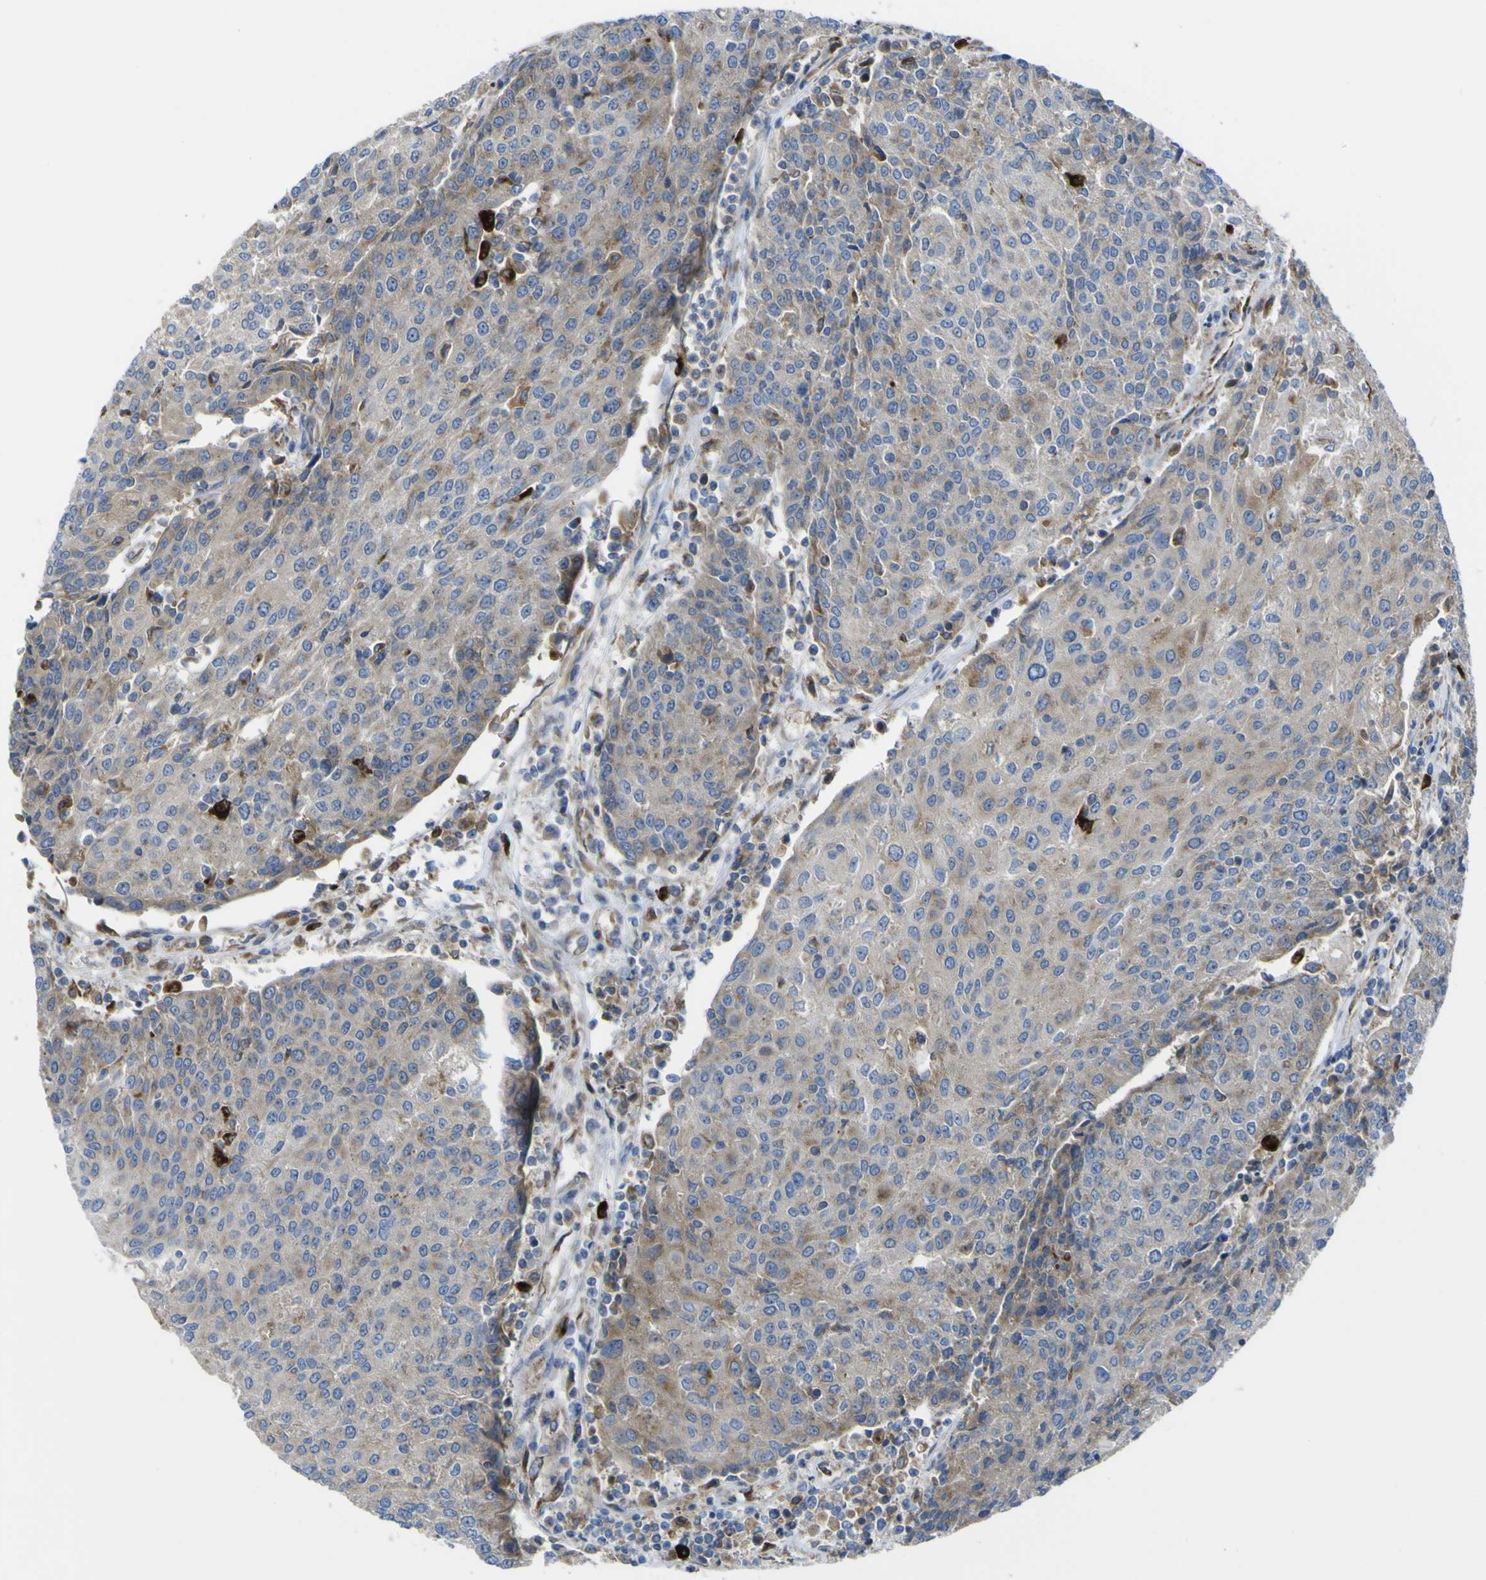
{"staining": {"intensity": "weak", "quantity": ">75%", "location": "cytoplasmic/membranous"}, "tissue": "urothelial cancer", "cell_type": "Tumor cells", "image_type": "cancer", "snomed": [{"axis": "morphology", "description": "Urothelial carcinoma, High grade"}, {"axis": "topography", "description": "Urinary bladder"}], "caption": "Human urothelial carcinoma (high-grade) stained for a protein (brown) shows weak cytoplasmic/membranous positive staining in approximately >75% of tumor cells.", "gene": "CST3", "patient": {"sex": "female", "age": 85}}